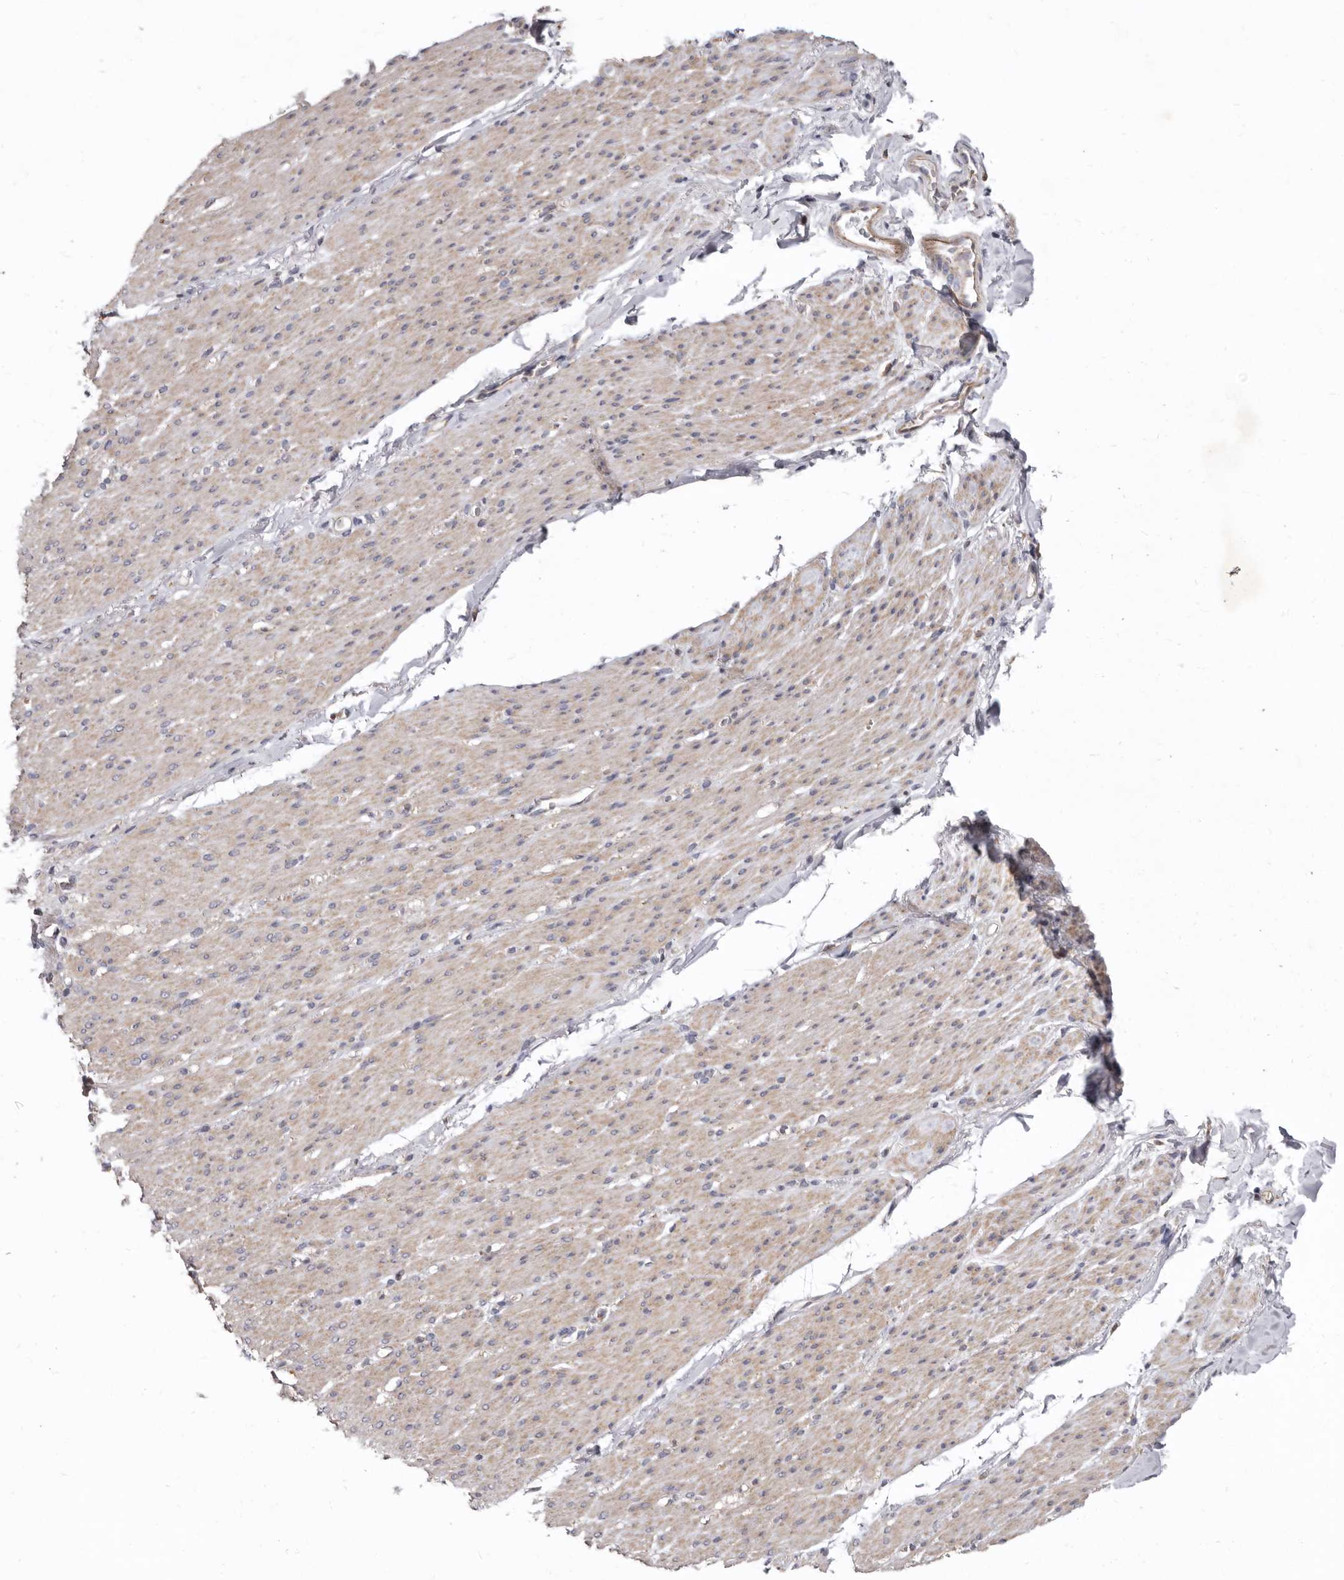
{"staining": {"intensity": "moderate", "quantity": "25%-75%", "location": "cytoplasmic/membranous"}, "tissue": "smooth muscle", "cell_type": "Smooth muscle cells", "image_type": "normal", "snomed": [{"axis": "morphology", "description": "Normal tissue, NOS"}, {"axis": "topography", "description": "Colon"}, {"axis": "topography", "description": "Peripheral nerve tissue"}], "caption": "The photomicrograph exhibits staining of normal smooth muscle, revealing moderate cytoplasmic/membranous protein positivity (brown color) within smooth muscle cells. The staining was performed using DAB, with brown indicating positive protein expression. Nuclei are stained blue with hematoxylin.", "gene": "SMC4", "patient": {"sex": "female", "age": 61}}